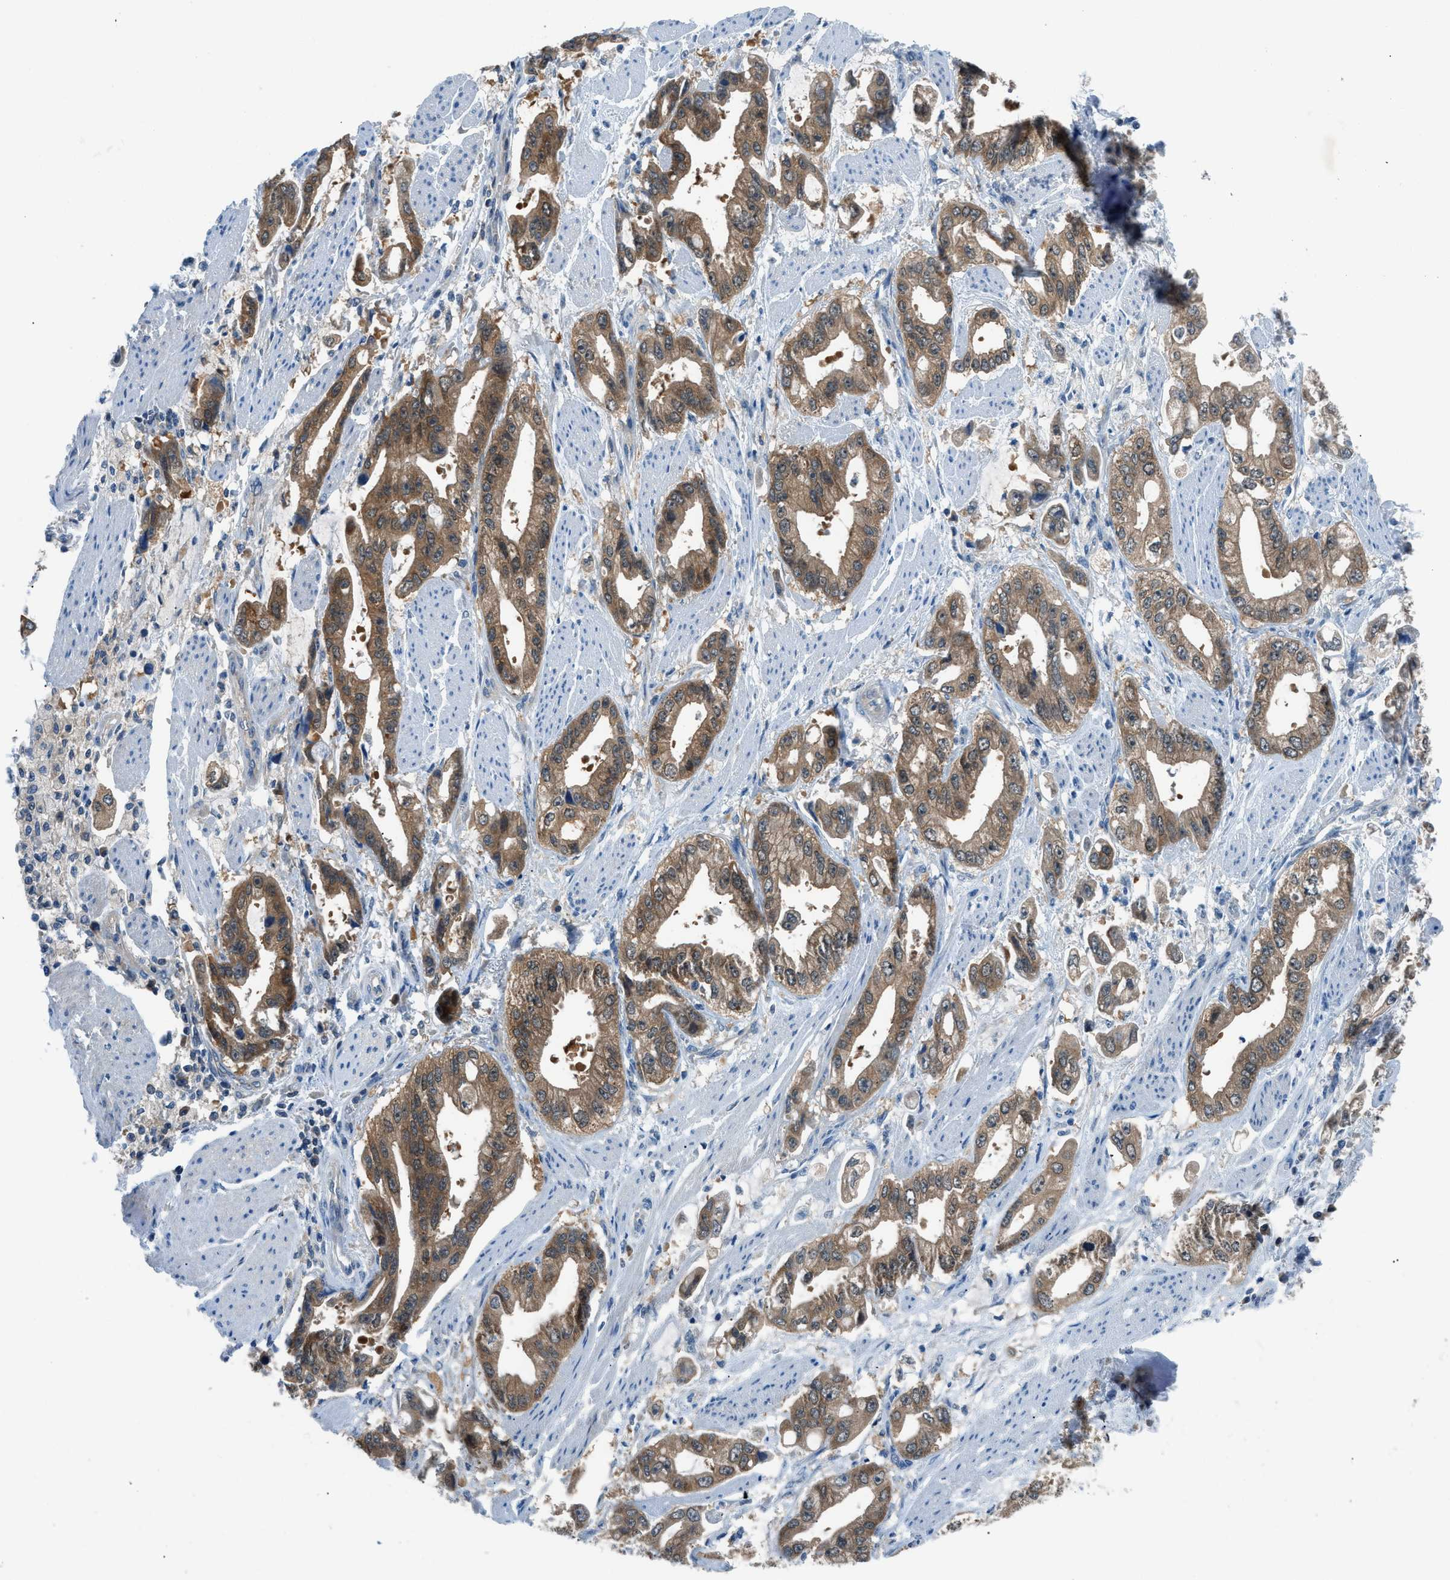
{"staining": {"intensity": "moderate", "quantity": ">75%", "location": "cytoplasmic/membranous"}, "tissue": "stomach cancer", "cell_type": "Tumor cells", "image_type": "cancer", "snomed": [{"axis": "morphology", "description": "Normal tissue, NOS"}, {"axis": "morphology", "description": "Adenocarcinoma, NOS"}, {"axis": "topography", "description": "Stomach"}], "caption": "This is an image of immunohistochemistry staining of stomach cancer (adenocarcinoma), which shows moderate staining in the cytoplasmic/membranous of tumor cells.", "gene": "ACP1", "patient": {"sex": "male", "age": 62}}